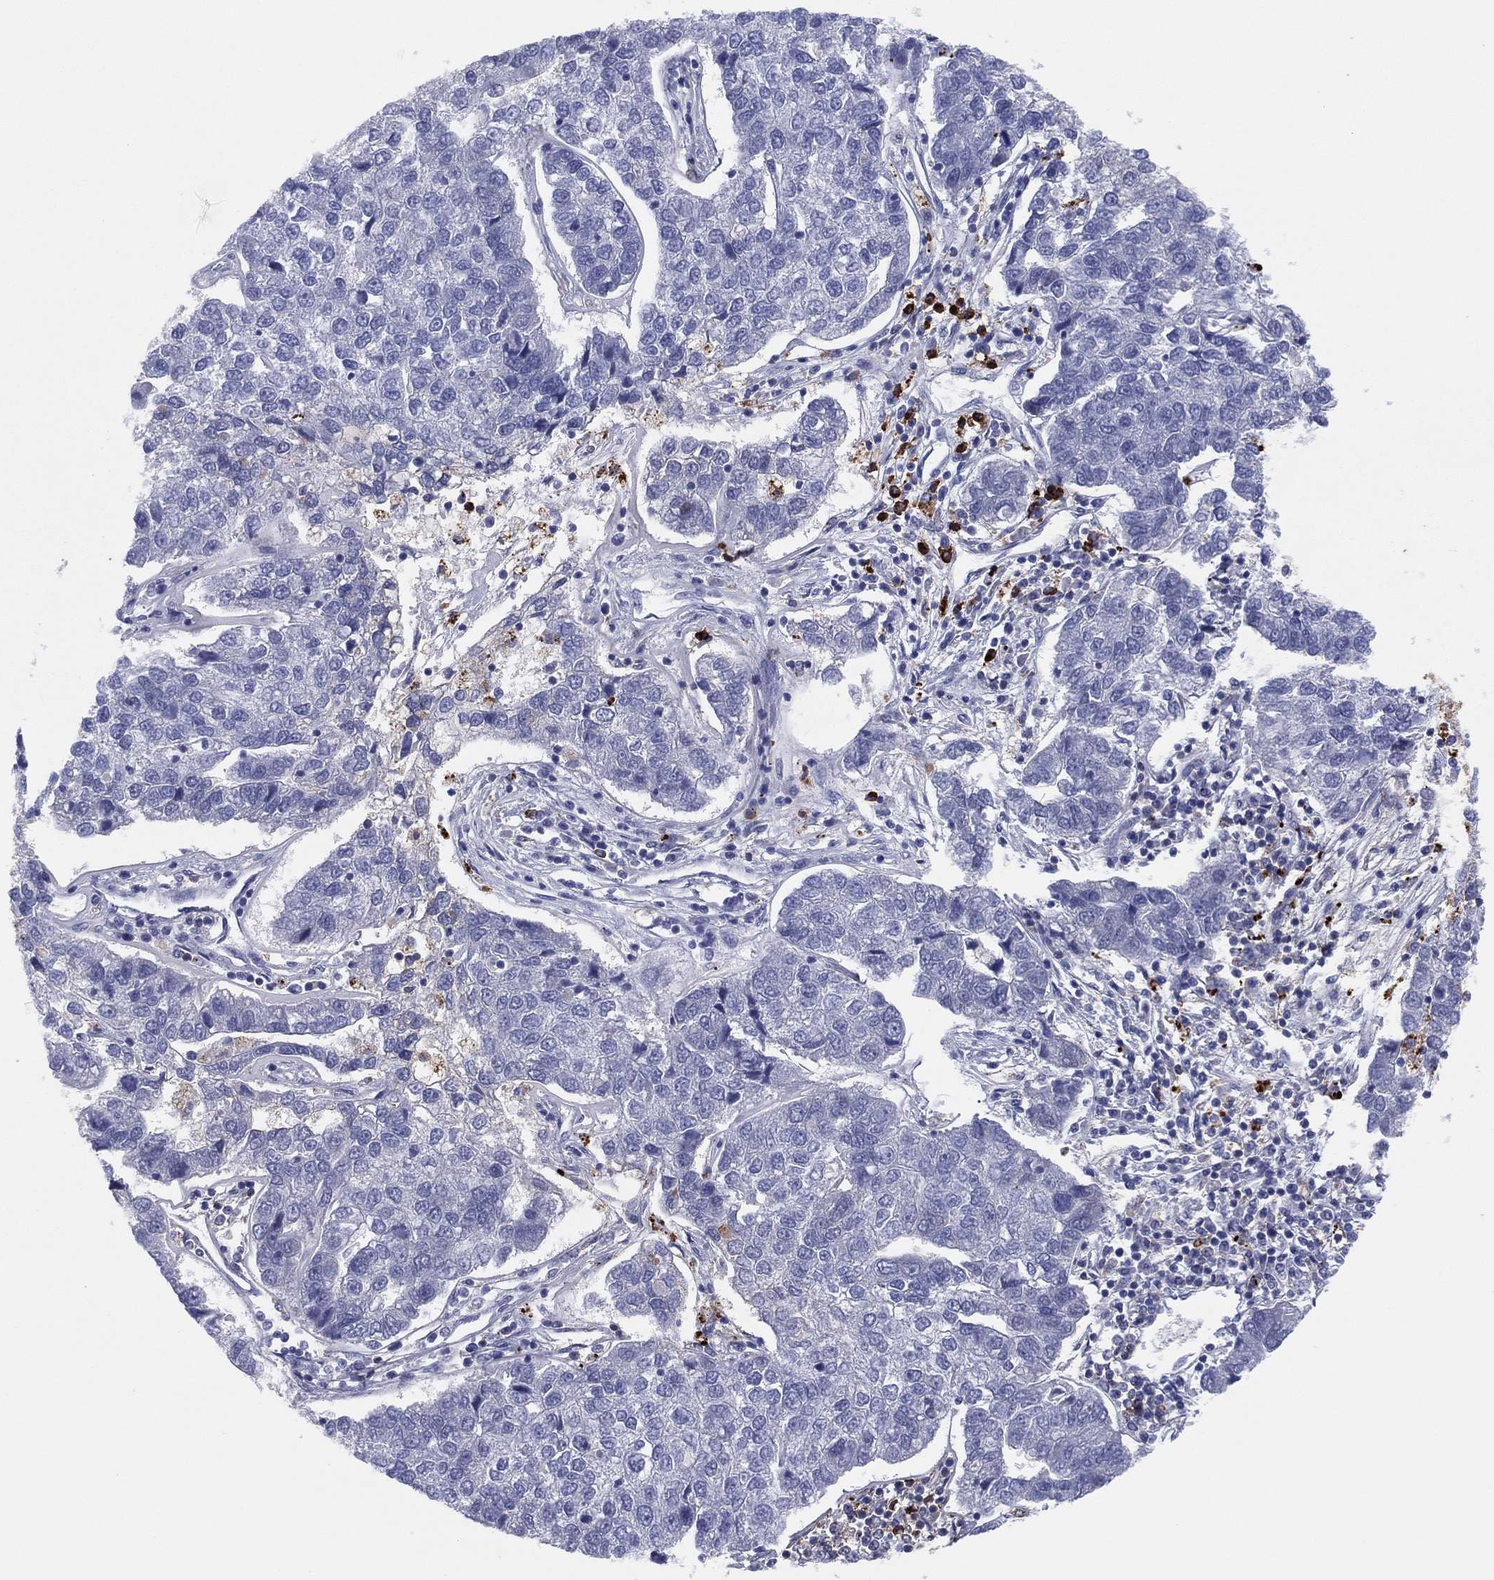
{"staining": {"intensity": "negative", "quantity": "none", "location": "none"}, "tissue": "pancreatic cancer", "cell_type": "Tumor cells", "image_type": "cancer", "snomed": [{"axis": "morphology", "description": "Adenocarcinoma, NOS"}, {"axis": "topography", "description": "Pancreas"}], "caption": "Pancreatic adenocarcinoma was stained to show a protein in brown. There is no significant positivity in tumor cells.", "gene": "PLAC8", "patient": {"sex": "female", "age": 61}}